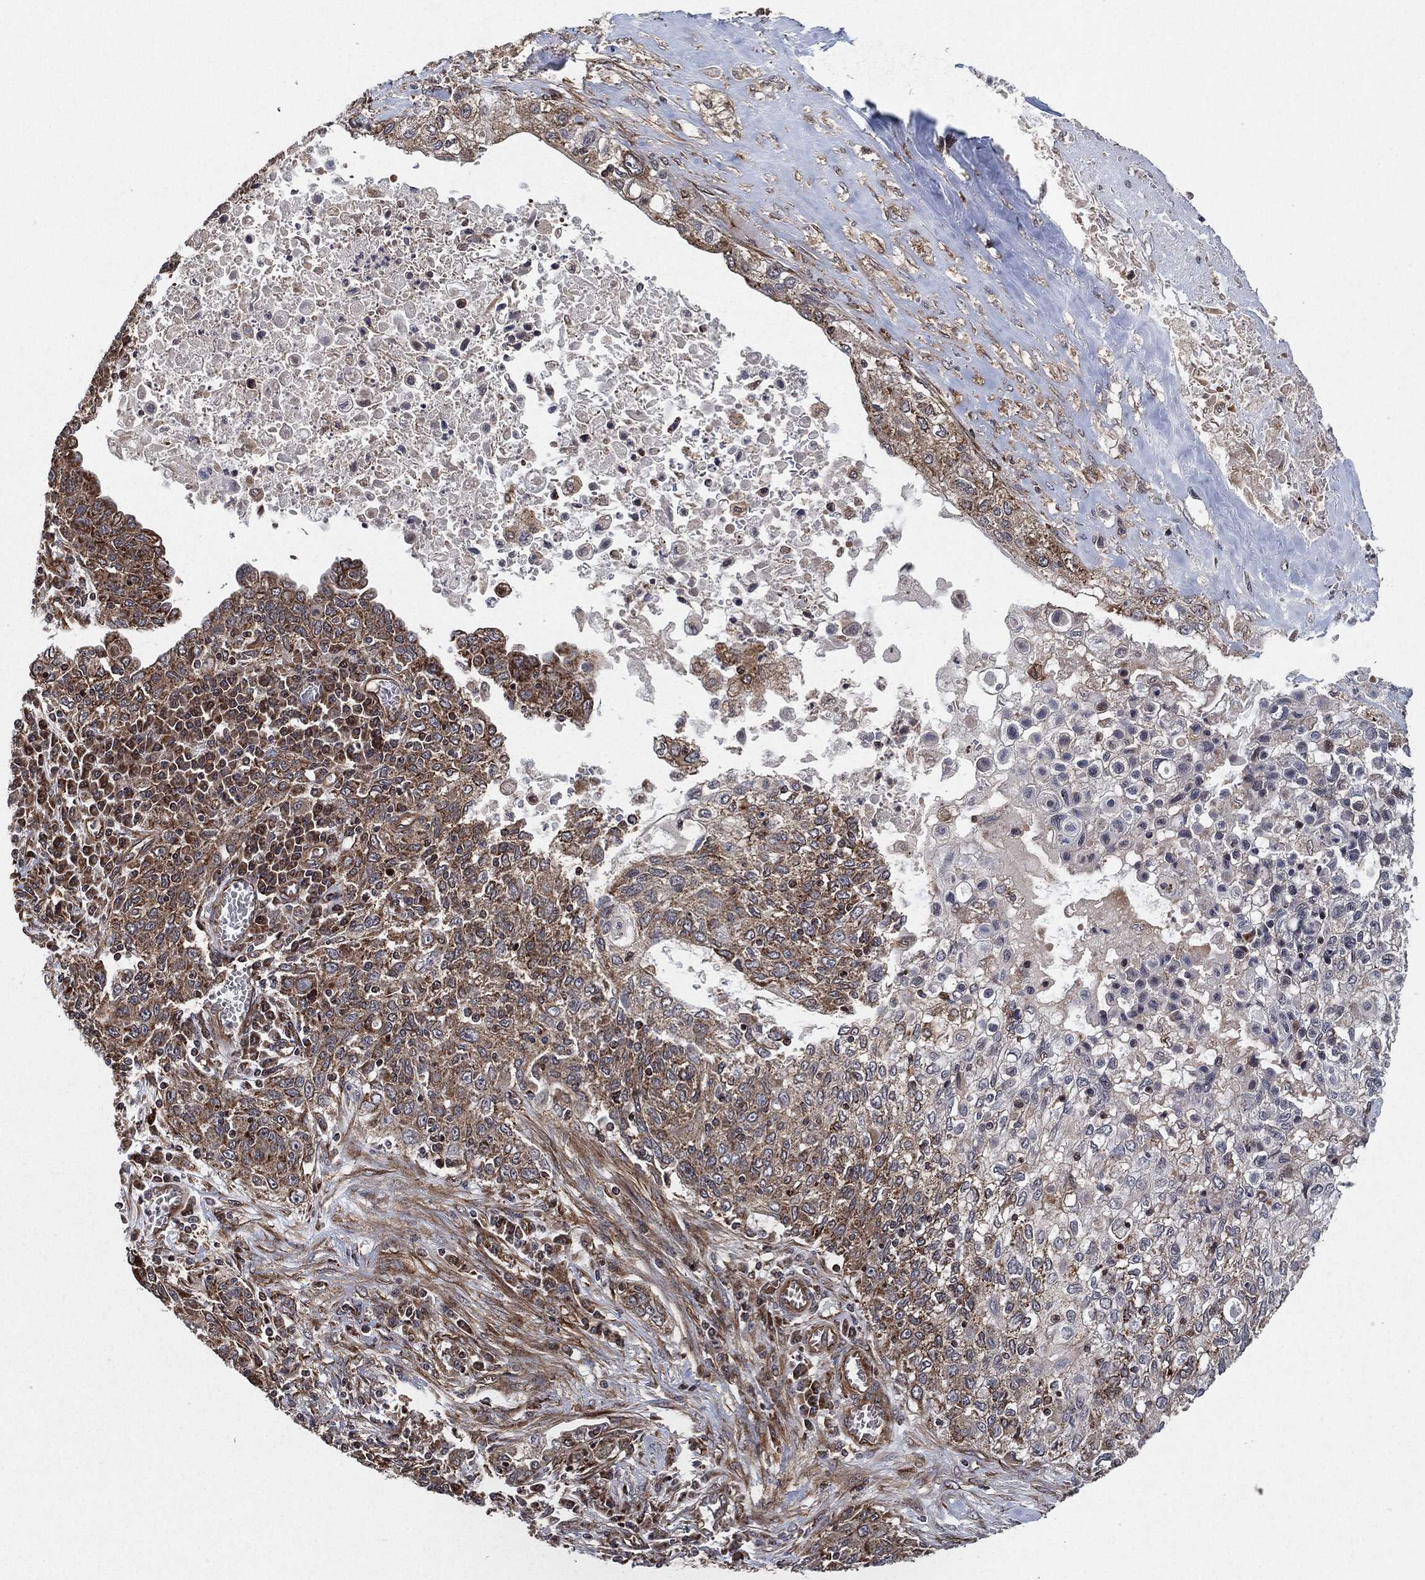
{"staining": {"intensity": "moderate", "quantity": "<25%", "location": "cytoplasmic/membranous"}, "tissue": "lung cancer", "cell_type": "Tumor cells", "image_type": "cancer", "snomed": [{"axis": "morphology", "description": "Squamous cell carcinoma, NOS"}, {"axis": "topography", "description": "Lung"}], "caption": "Protein positivity by immunohistochemistry exhibits moderate cytoplasmic/membranous staining in approximately <25% of tumor cells in lung cancer.", "gene": "BCAR1", "patient": {"sex": "female", "age": 69}}